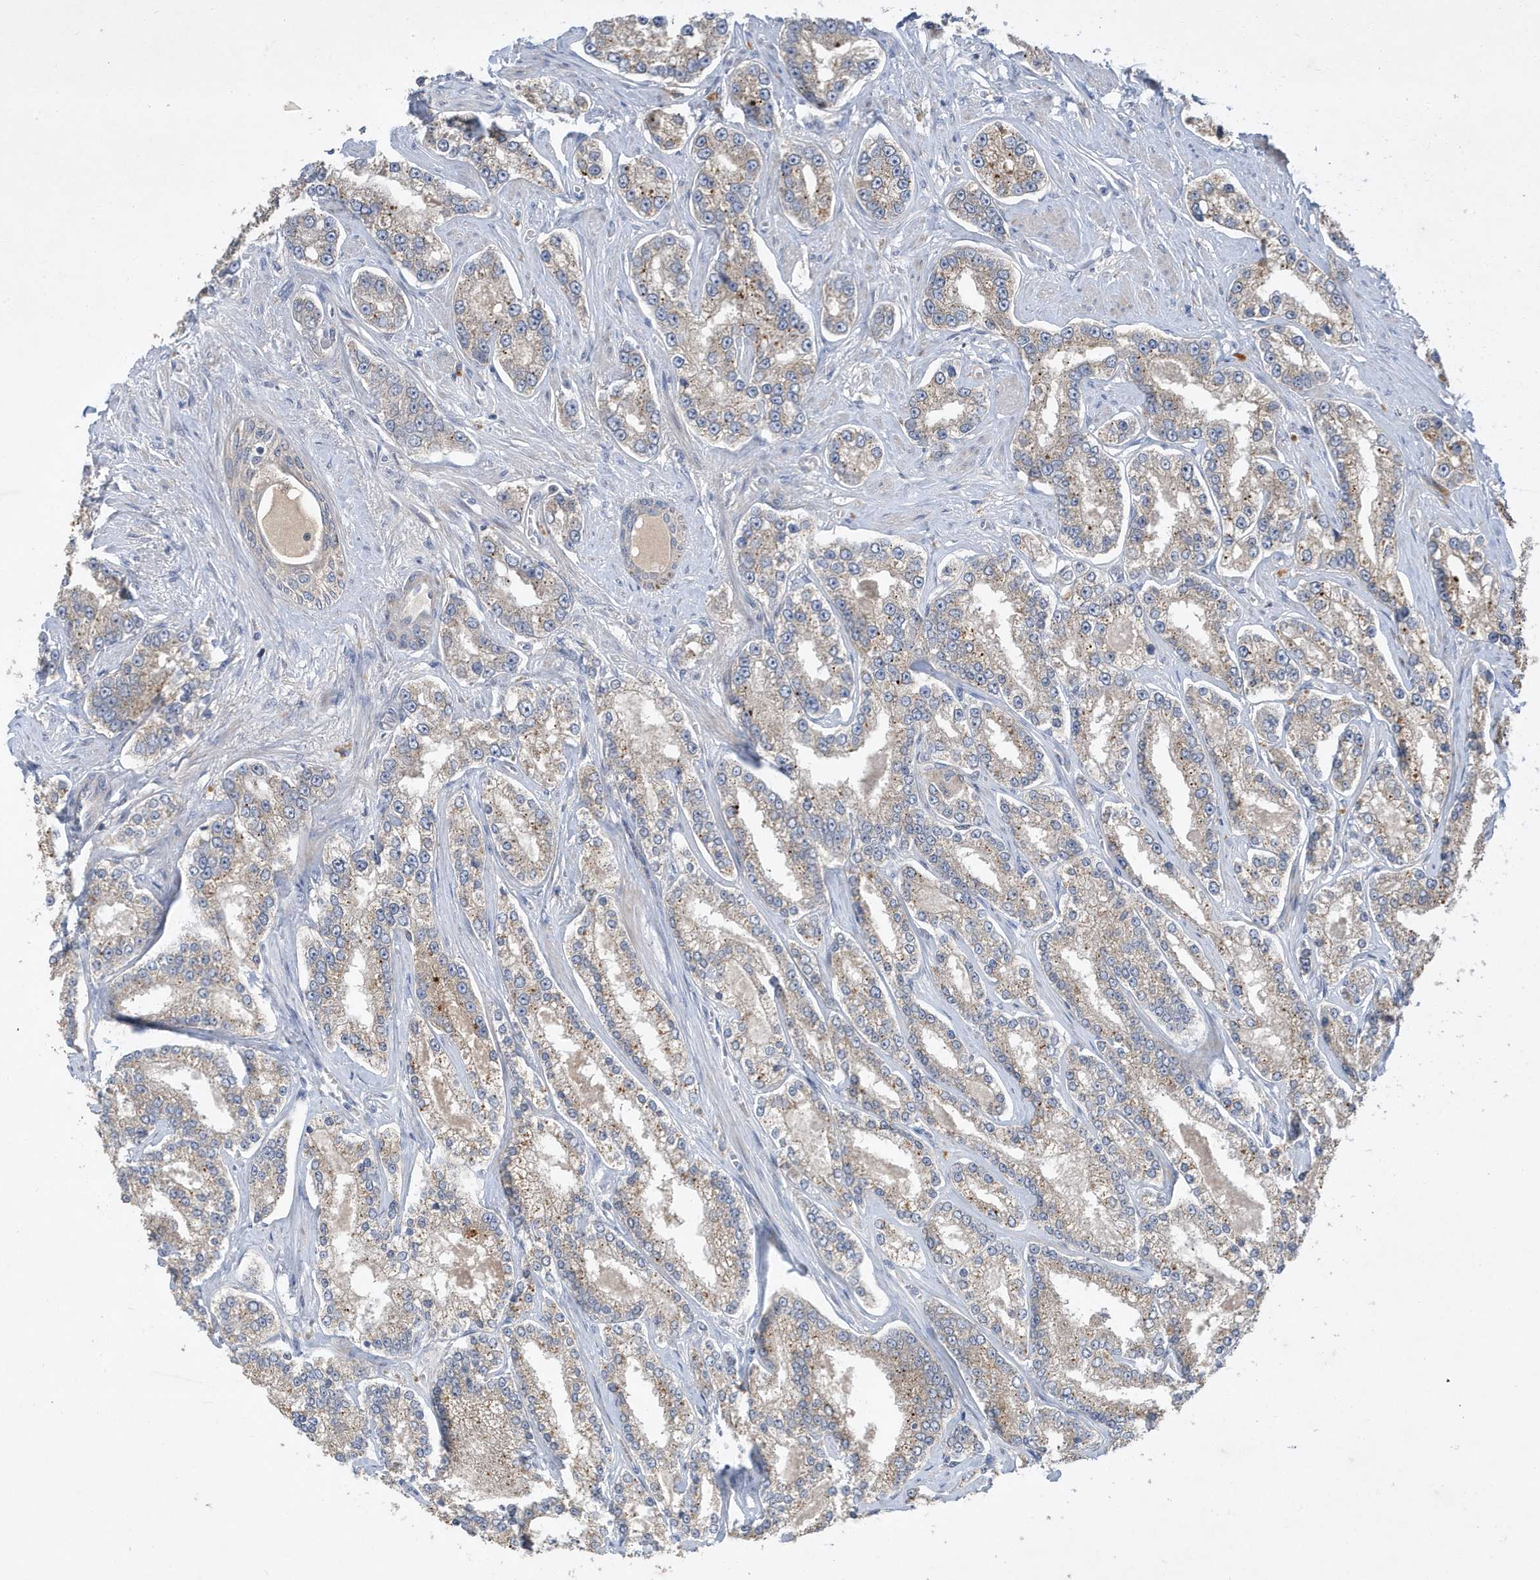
{"staining": {"intensity": "weak", "quantity": "<25%", "location": "cytoplasmic/membranous"}, "tissue": "prostate cancer", "cell_type": "Tumor cells", "image_type": "cancer", "snomed": [{"axis": "morphology", "description": "Normal tissue, NOS"}, {"axis": "morphology", "description": "Adenocarcinoma, High grade"}, {"axis": "topography", "description": "Prostate"}], "caption": "This is a micrograph of immunohistochemistry (IHC) staining of prostate cancer (adenocarcinoma (high-grade)), which shows no staining in tumor cells. Nuclei are stained in blue.", "gene": "LAPTM4A", "patient": {"sex": "male", "age": 83}}